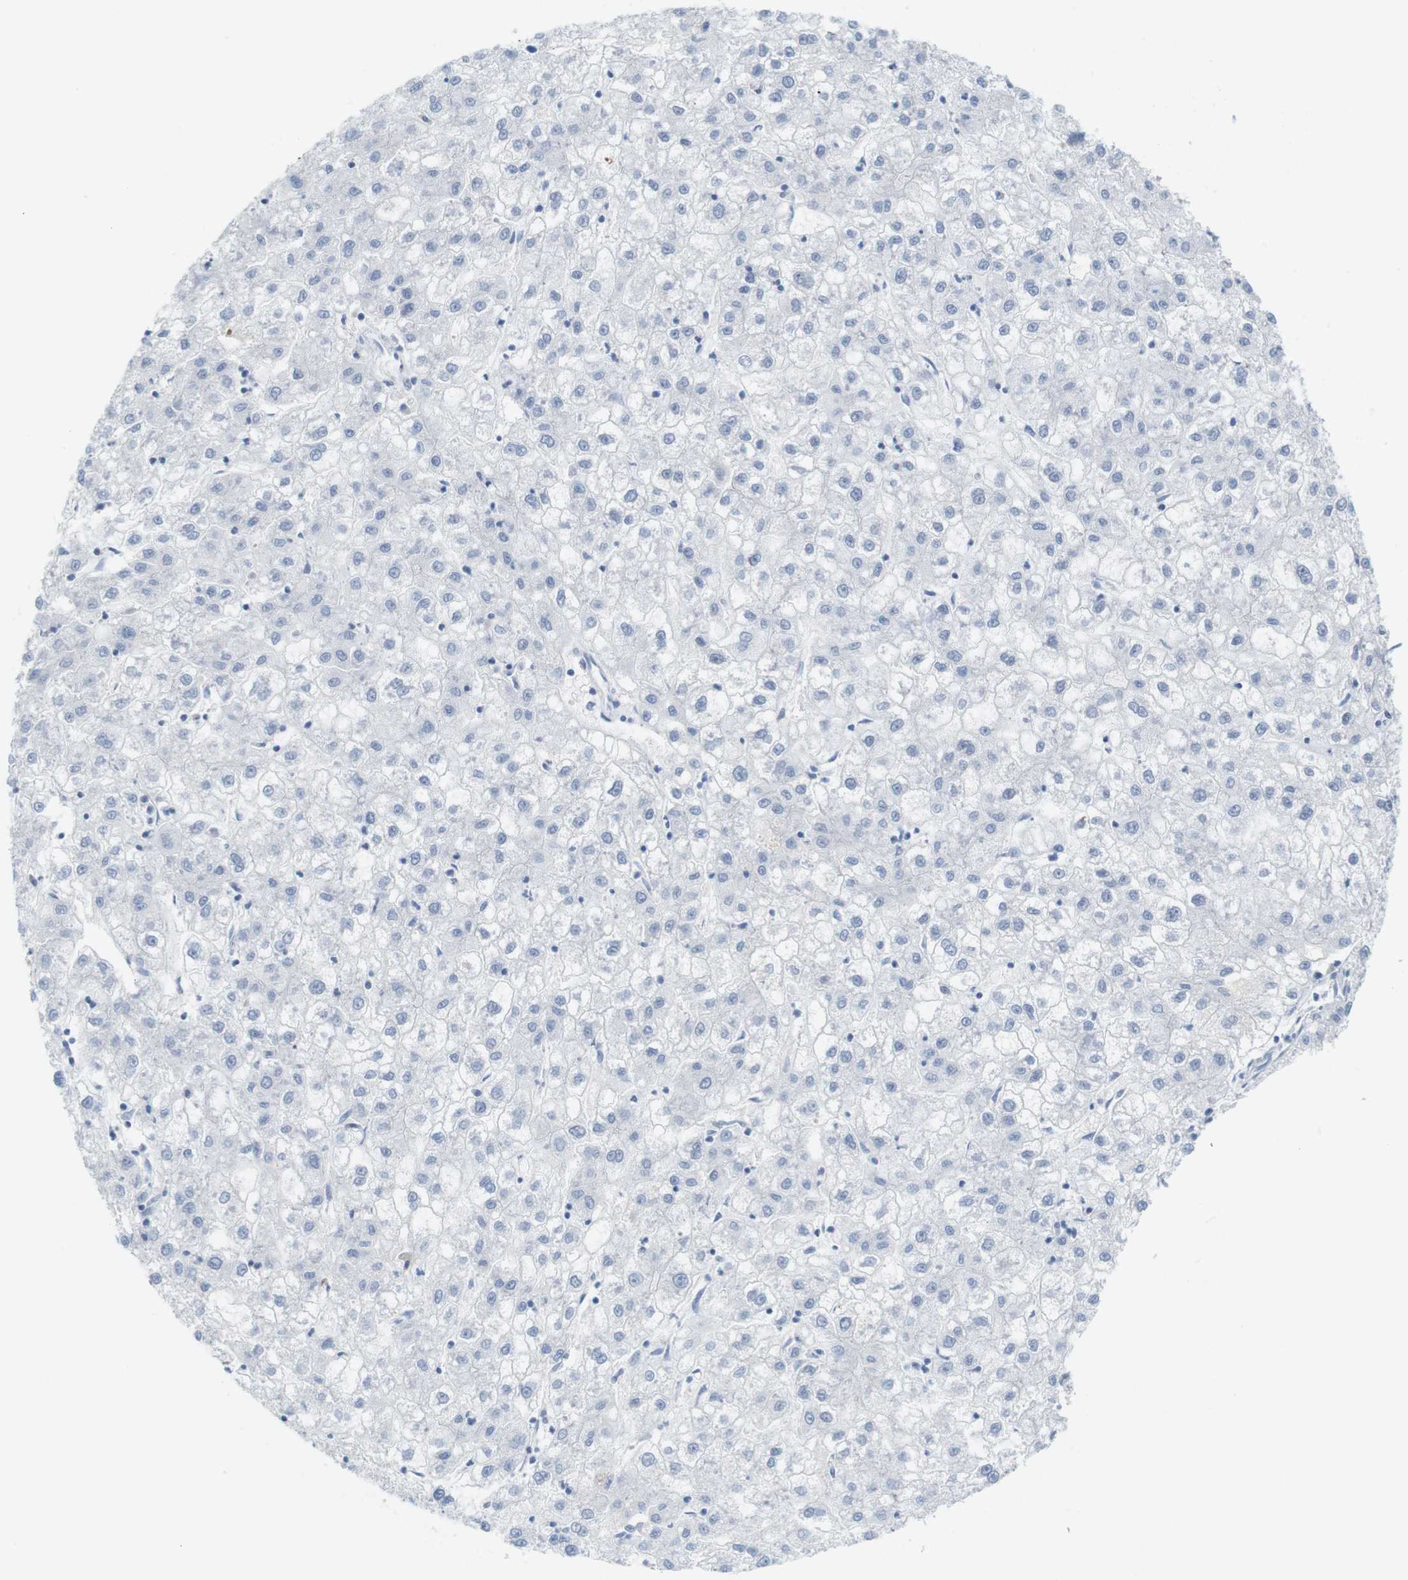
{"staining": {"intensity": "negative", "quantity": "none", "location": "none"}, "tissue": "liver cancer", "cell_type": "Tumor cells", "image_type": "cancer", "snomed": [{"axis": "morphology", "description": "Carcinoma, Hepatocellular, NOS"}, {"axis": "topography", "description": "Liver"}], "caption": "A histopathology image of human liver hepatocellular carcinoma is negative for staining in tumor cells. (DAB immunohistochemistry, high magnification).", "gene": "RGS9", "patient": {"sex": "male", "age": 72}}